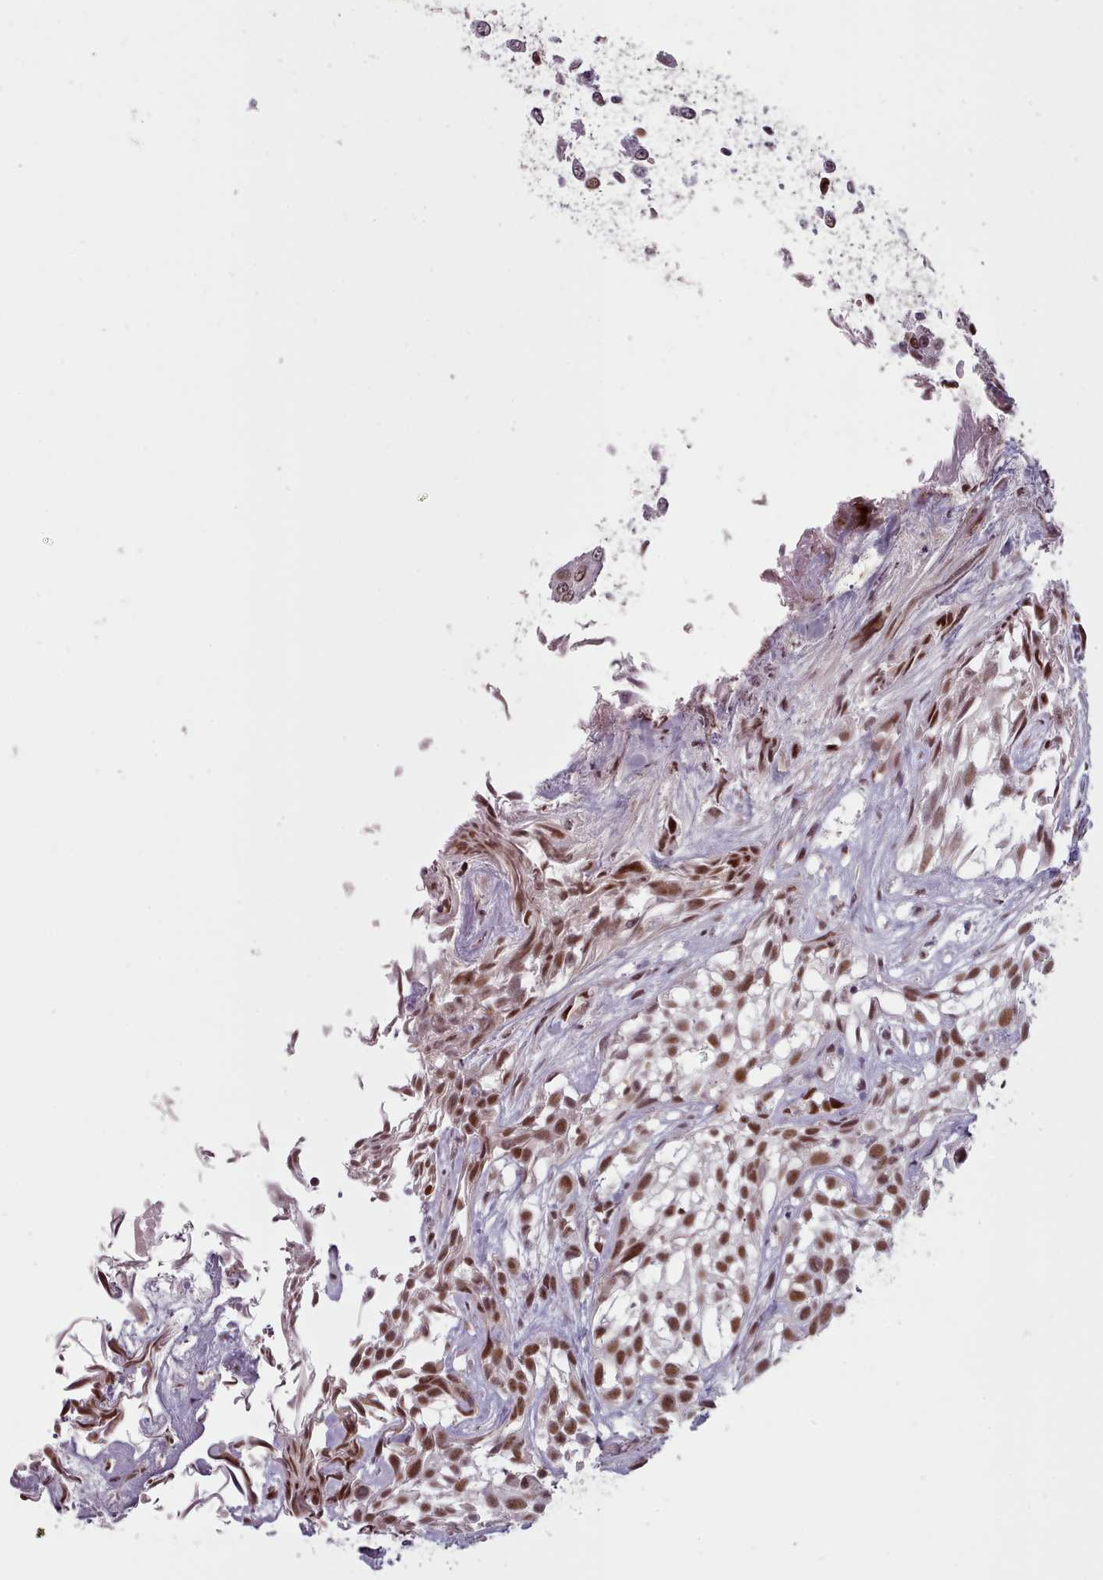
{"staining": {"intensity": "strong", "quantity": ">75%", "location": "nuclear"}, "tissue": "urothelial cancer", "cell_type": "Tumor cells", "image_type": "cancer", "snomed": [{"axis": "morphology", "description": "Urothelial carcinoma, High grade"}, {"axis": "topography", "description": "Urinary bladder"}], "caption": "Immunohistochemistry image of neoplastic tissue: urothelial carcinoma (high-grade) stained using immunohistochemistry displays high levels of strong protein expression localized specifically in the nuclear of tumor cells, appearing as a nuclear brown color.", "gene": "SRSF9", "patient": {"sex": "male", "age": 56}}